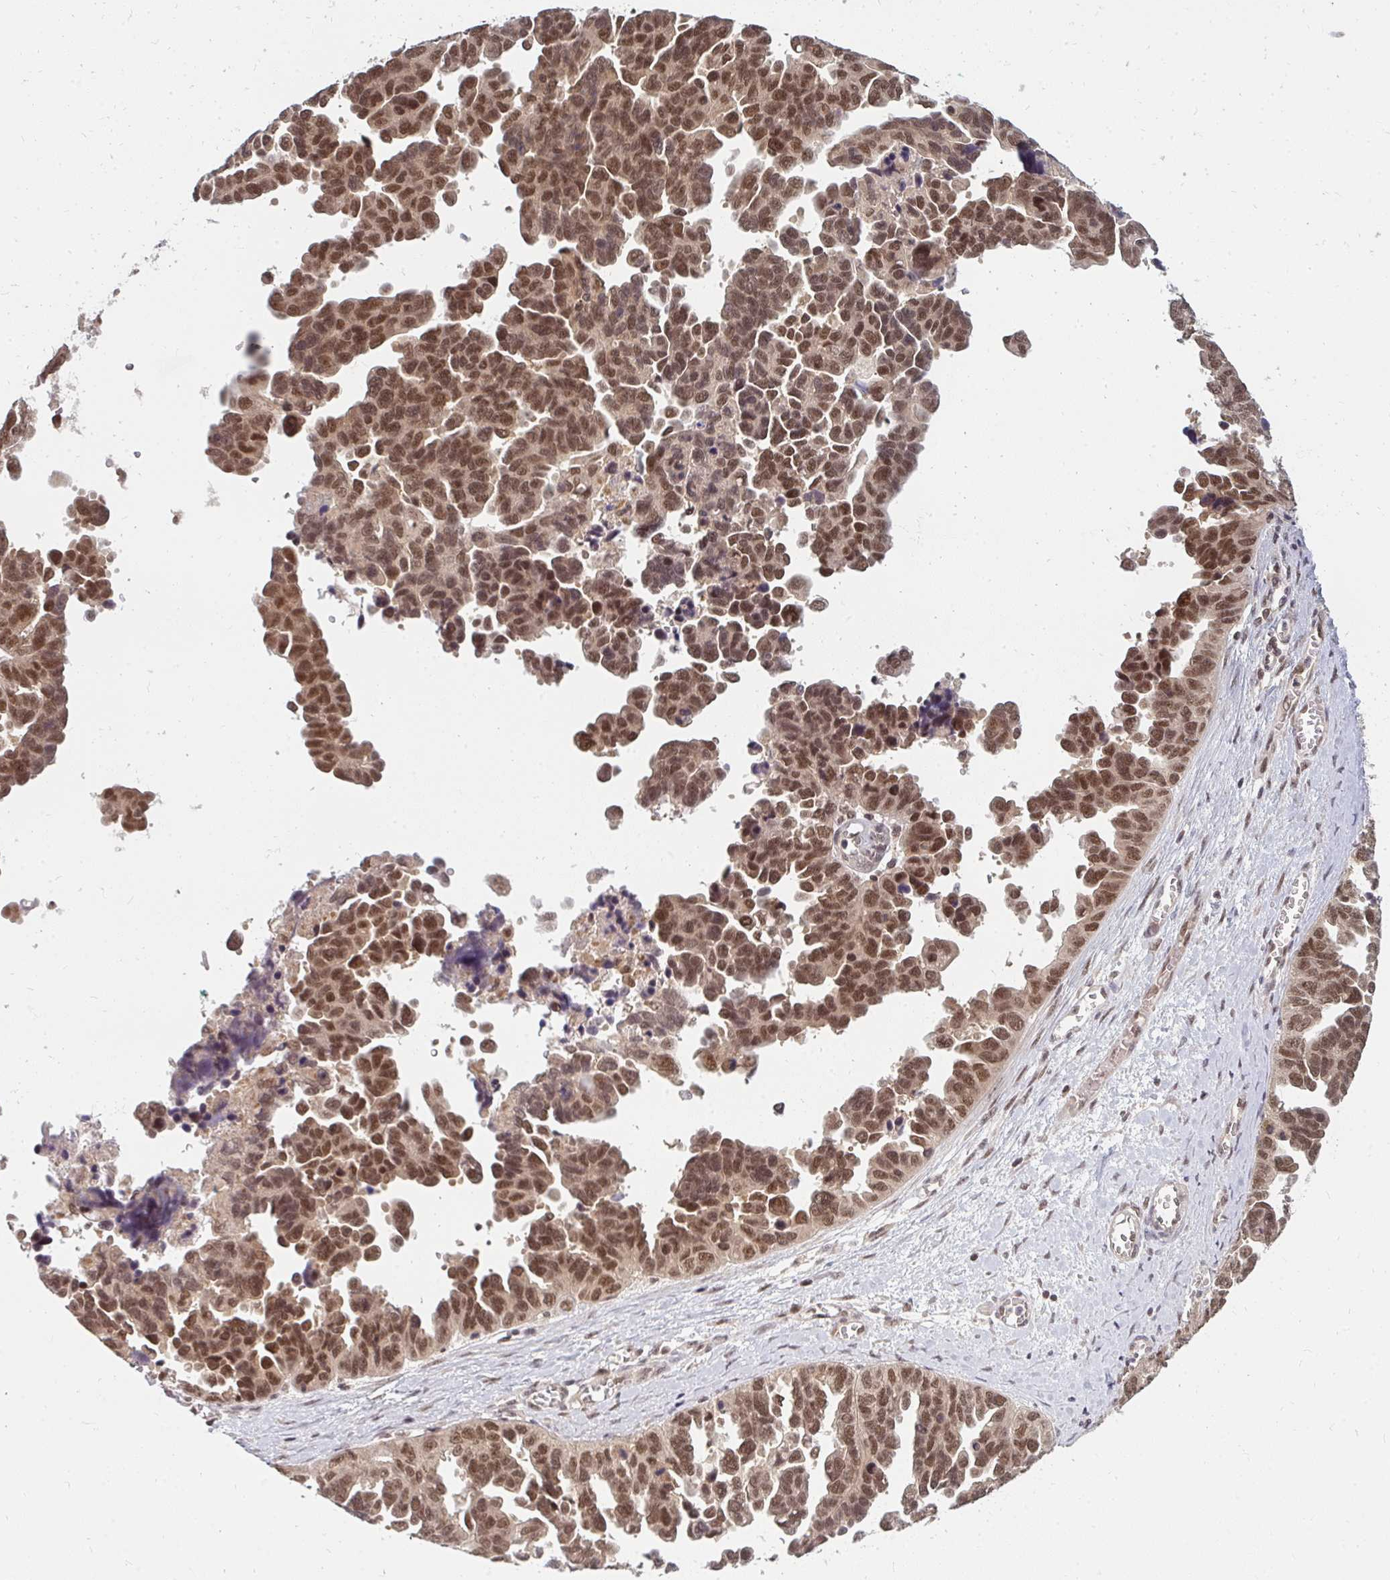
{"staining": {"intensity": "strong", "quantity": ">75%", "location": "nuclear"}, "tissue": "ovarian cancer", "cell_type": "Tumor cells", "image_type": "cancer", "snomed": [{"axis": "morphology", "description": "Cystadenocarcinoma, serous, NOS"}, {"axis": "topography", "description": "Ovary"}], "caption": "Human serous cystadenocarcinoma (ovarian) stained with a brown dye displays strong nuclear positive staining in about >75% of tumor cells.", "gene": "GTF3C6", "patient": {"sex": "female", "age": 64}}